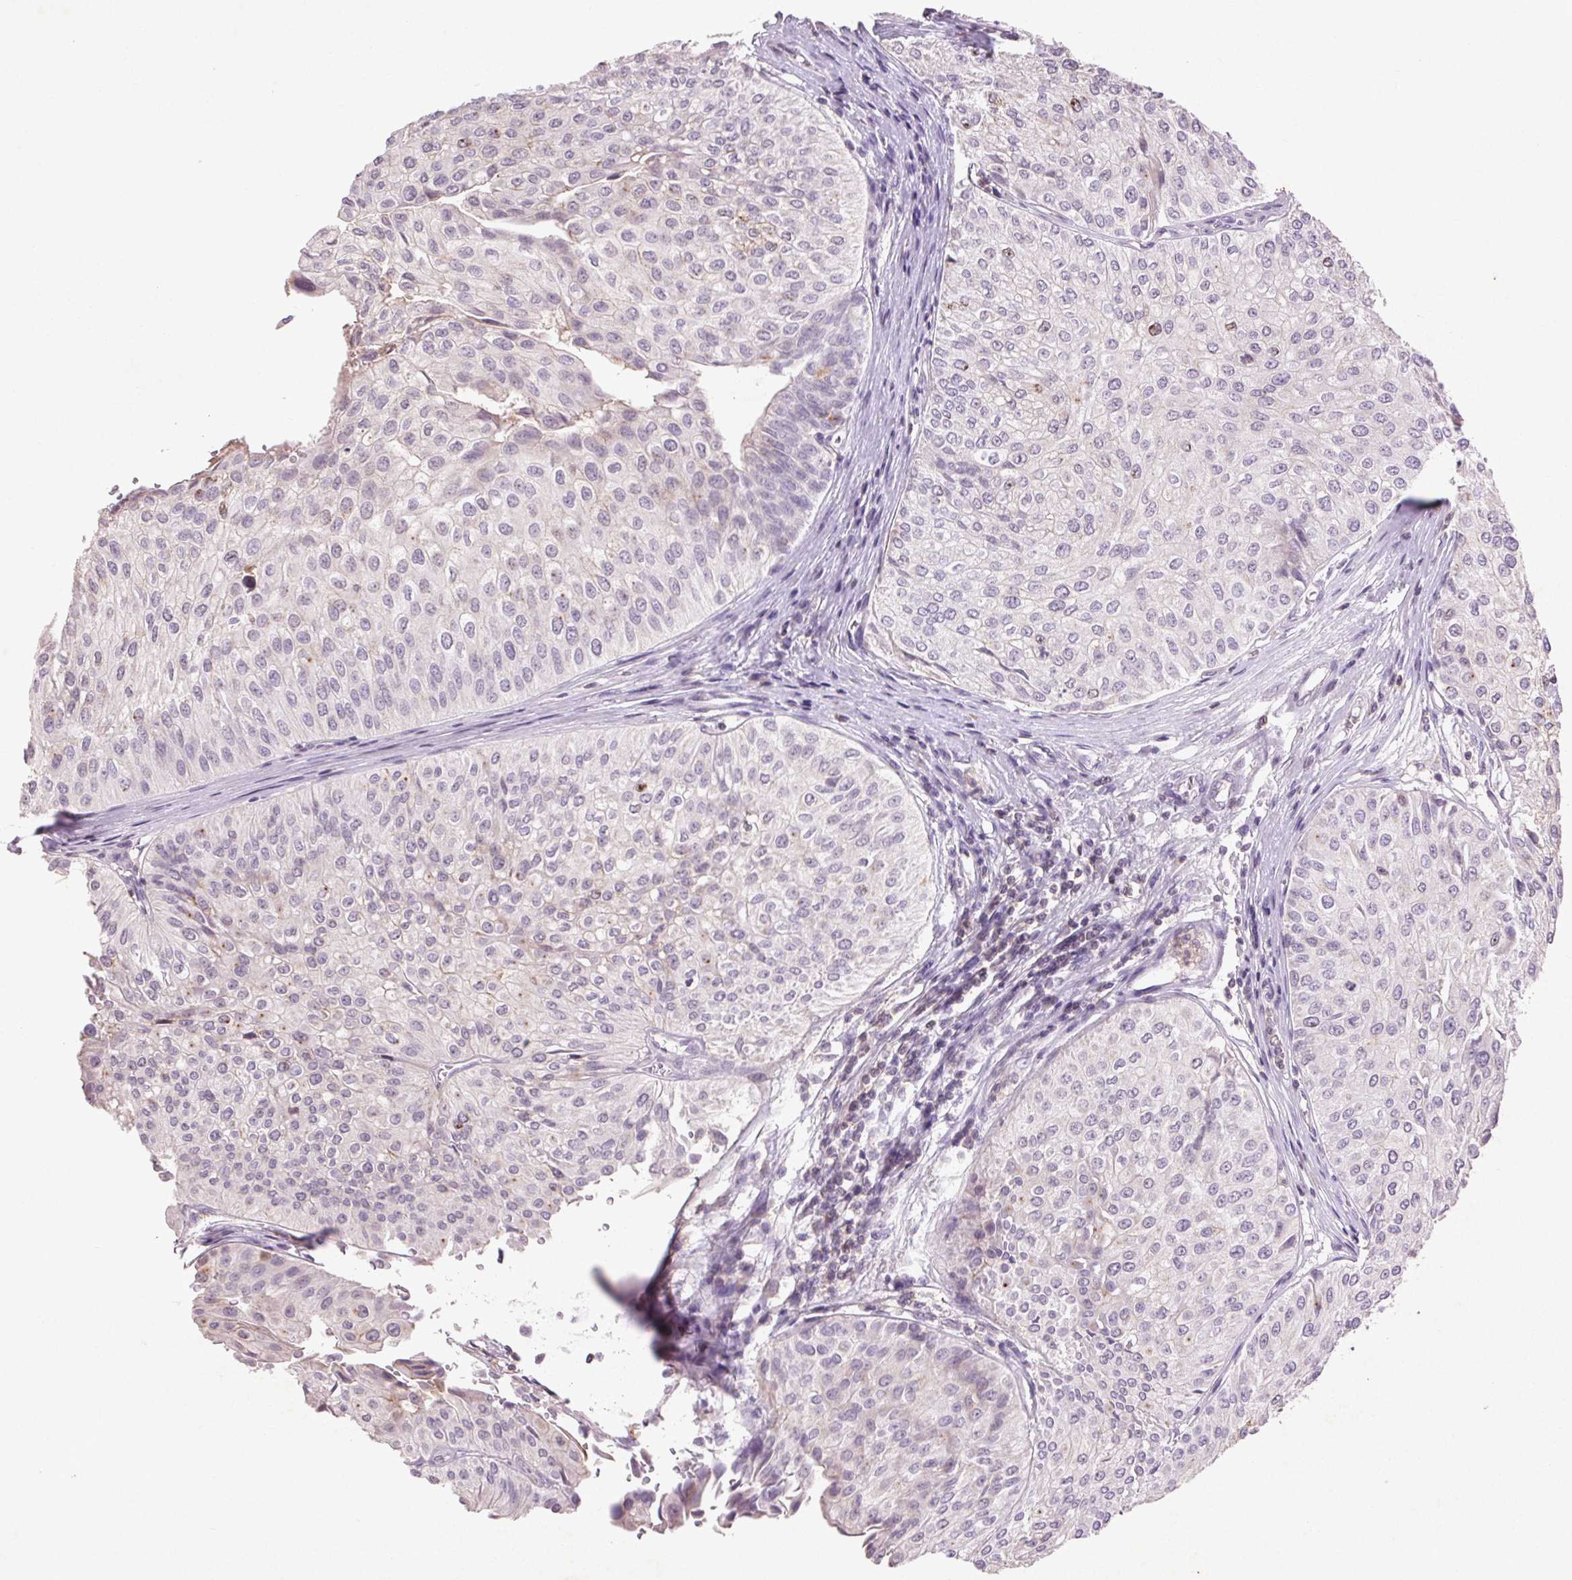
{"staining": {"intensity": "negative", "quantity": "none", "location": "none"}, "tissue": "urothelial cancer", "cell_type": "Tumor cells", "image_type": "cancer", "snomed": [{"axis": "morphology", "description": "Urothelial carcinoma, NOS"}, {"axis": "topography", "description": "Urinary bladder"}], "caption": "DAB immunohistochemical staining of human urothelial cancer demonstrates no significant positivity in tumor cells. The staining was performed using DAB (3,3'-diaminobenzidine) to visualize the protein expression in brown, while the nuclei were stained in blue with hematoxylin (Magnification: 20x).", "gene": "FNDC7", "patient": {"sex": "male", "age": 67}}